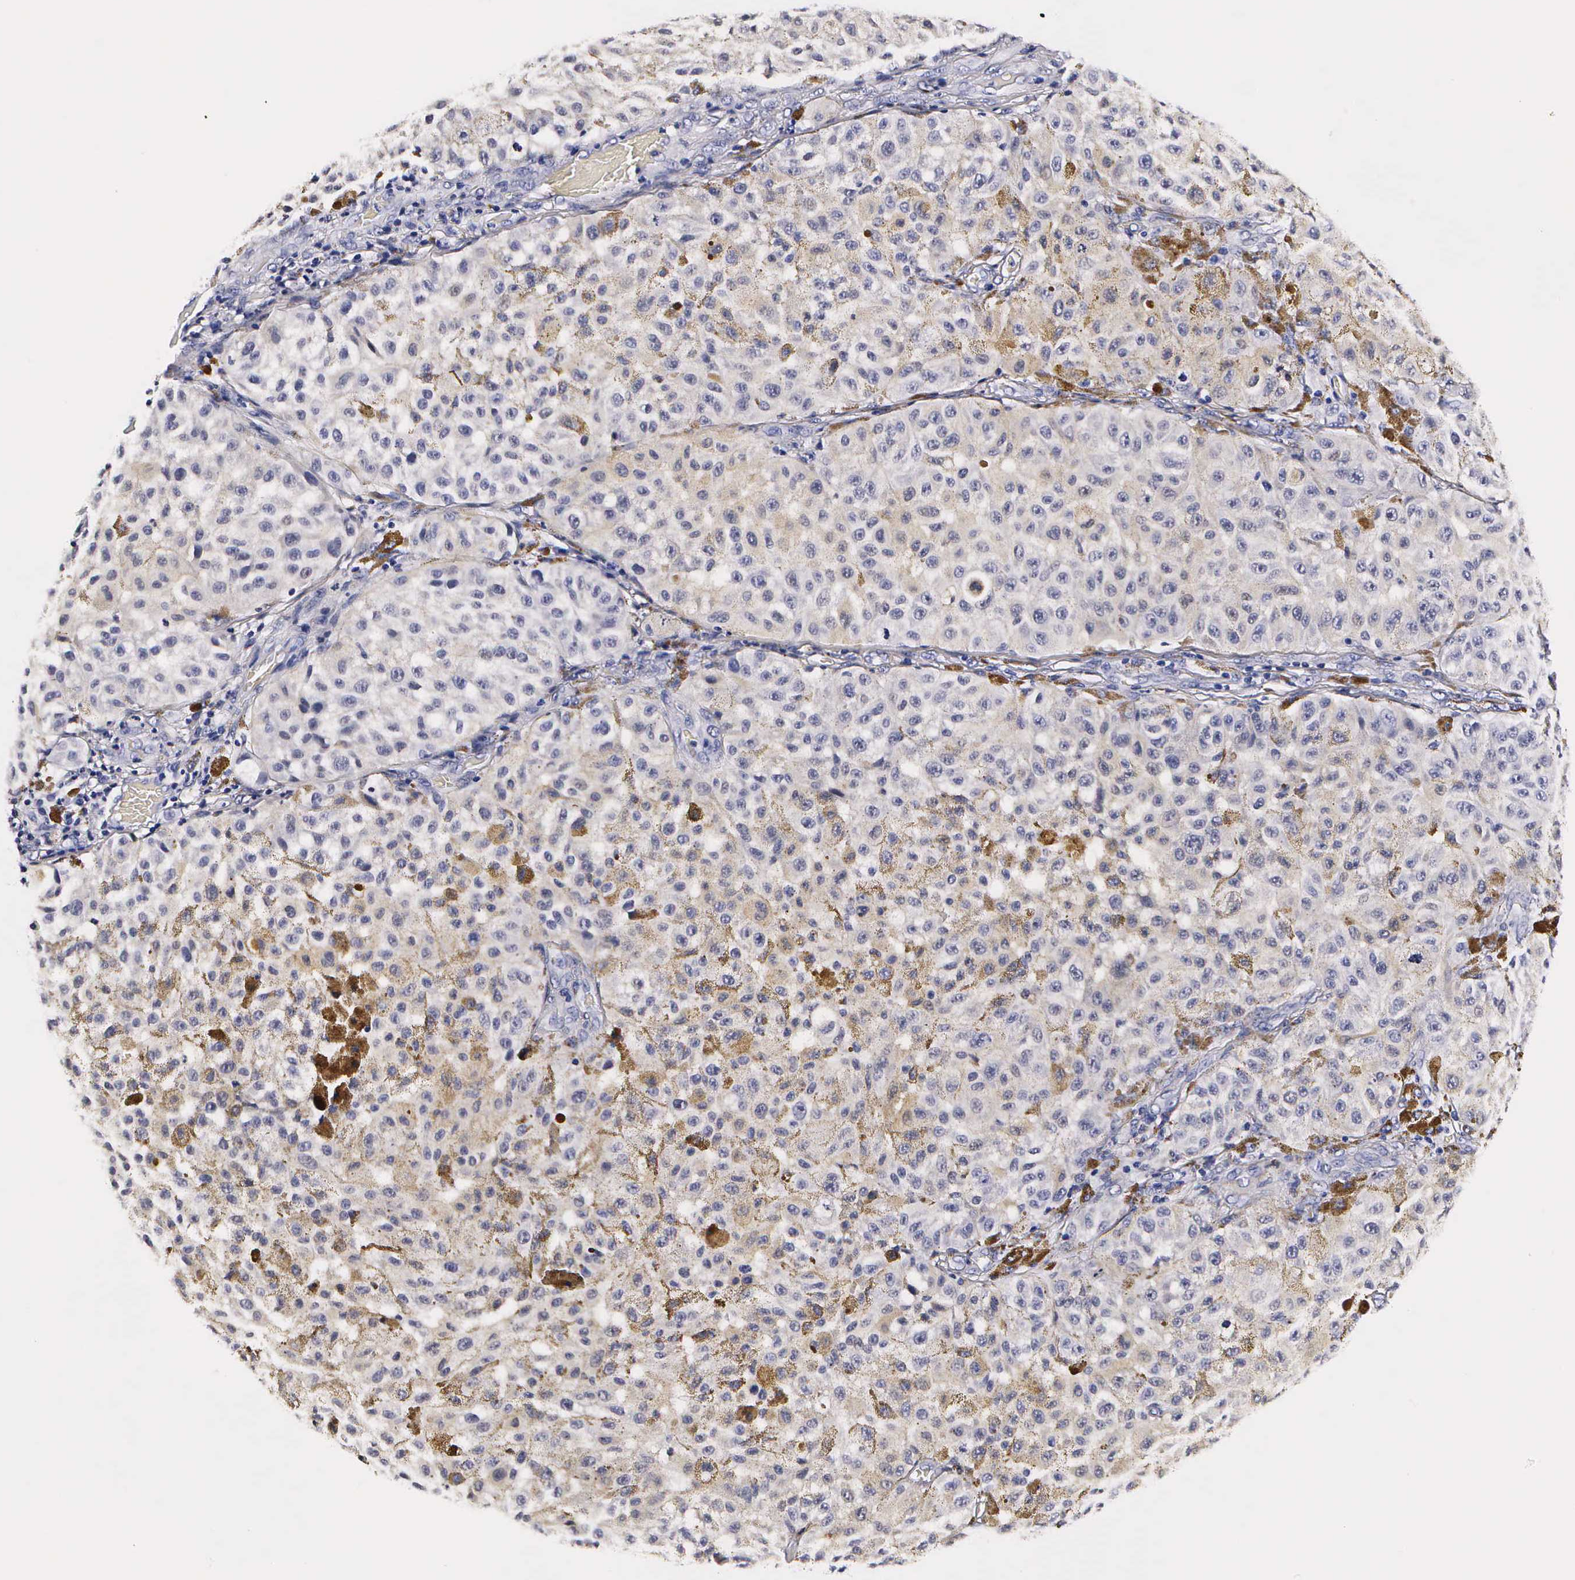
{"staining": {"intensity": "negative", "quantity": "none", "location": "none"}, "tissue": "melanoma", "cell_type": "Tumor cells", "image_type": "cancer", "snomed": [{"axis": "morphology", "description": "Malignant melanoma, NOS"}, {"axis": "topography", "description": "Skin"}], "caption": "Malignant melanoma was stained to show a protein in brown. There is no significant positivity in tumor cells.", "gene": "RNASE6", "patient": {"sex": "female", "age": 64}}